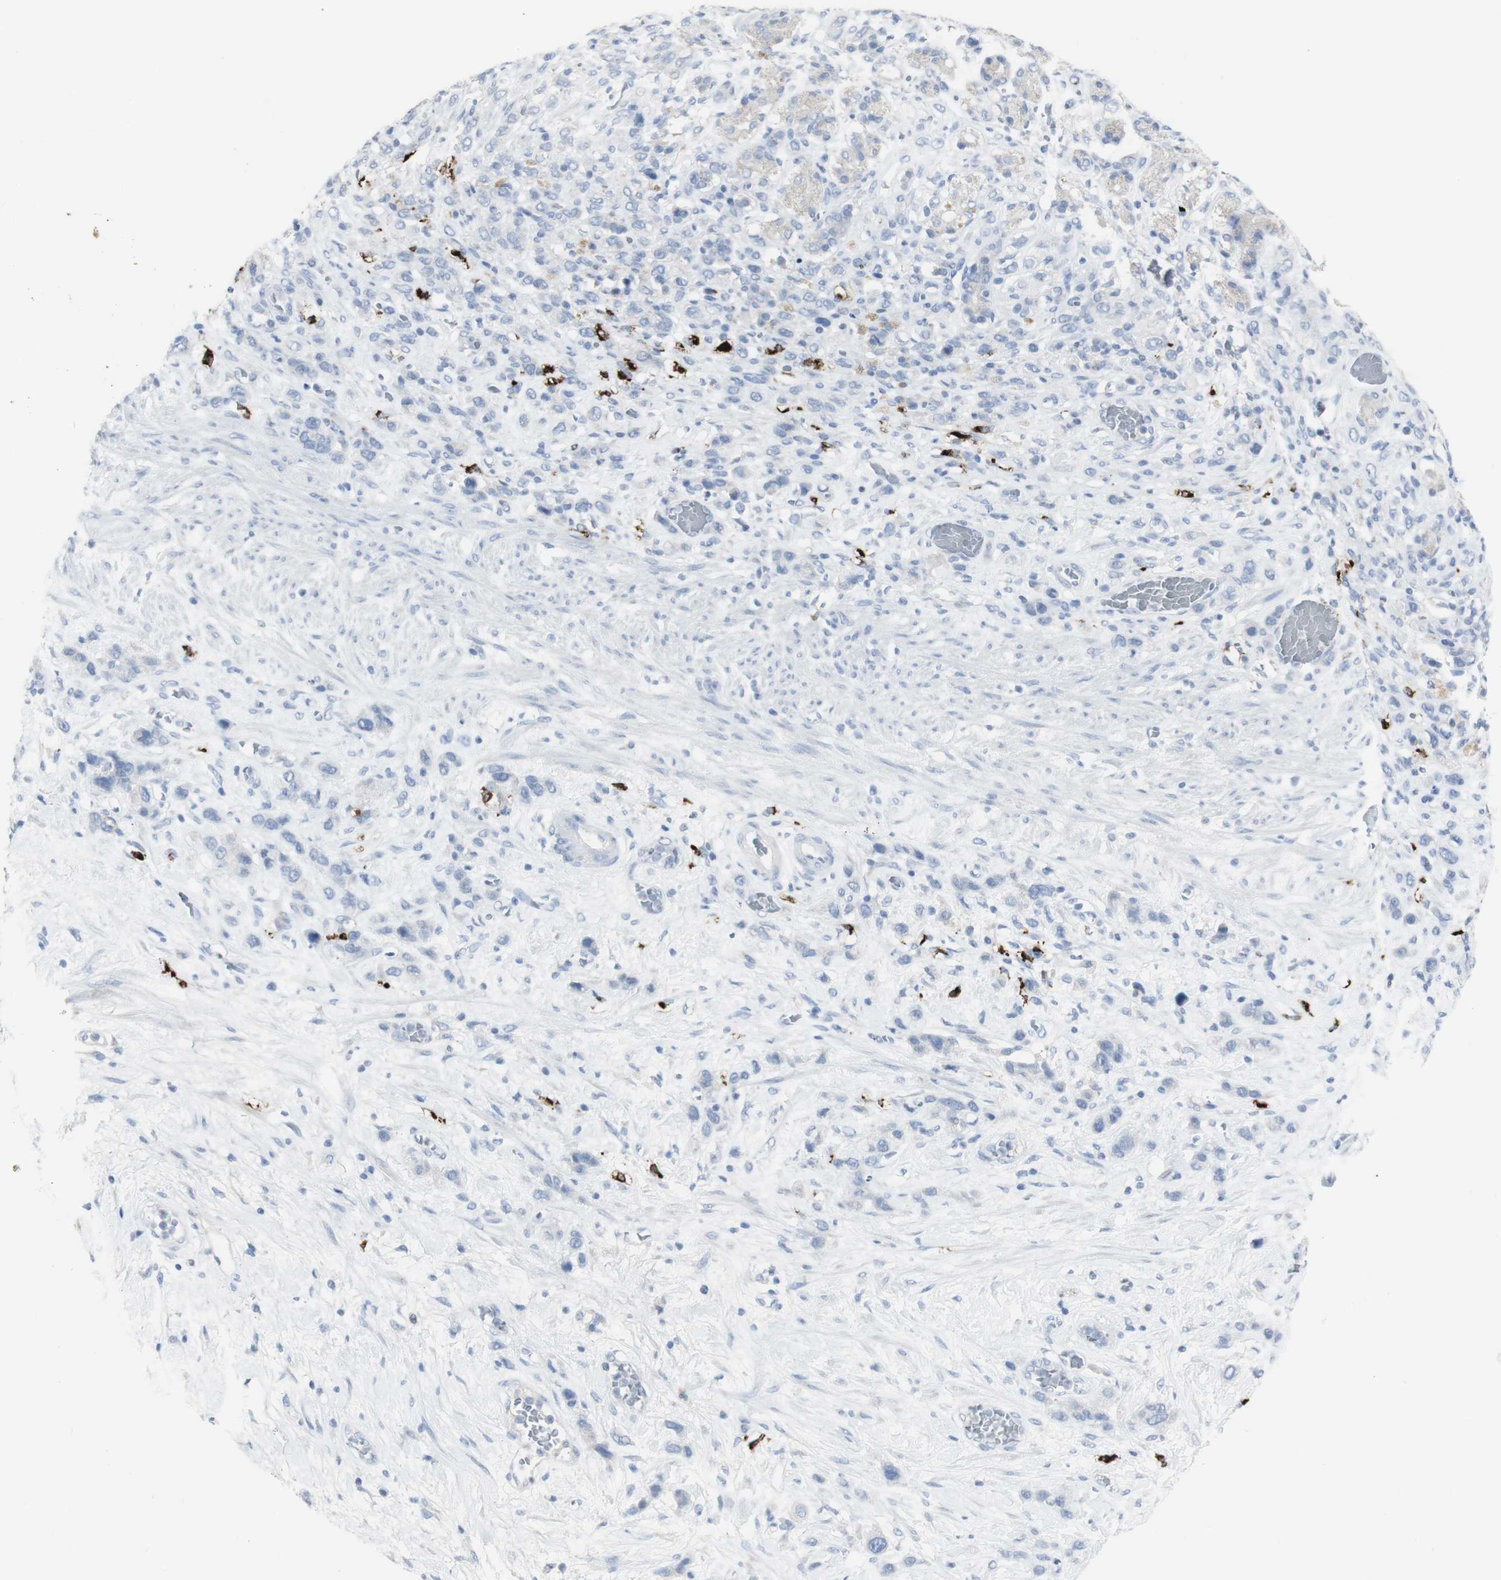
{"staining": {"intensity": "negative", "quantity": "none", "location": "none"}, "tissue": "stomach cancer", "cell_type": "Tumor cells", "image_type": "cancer", "snomed": [{"axis": "morphology", "description": "Adenocarcinoma, NOS"}, {"axis": "morphology", "description": "Adenocarcinoma, High grade"}, {"axis": "topography", "description": "Stomach, upper"}, {"axis": "topography", "description": "Stomach, lower"}], "caption": "Adenocarcinoma (high-grade) (stomach) was stained to show a protein in brown. There is no significant positivity in tumor cells.", "gene": "CD207", "patient": {"sex": "female", "age": 65}}